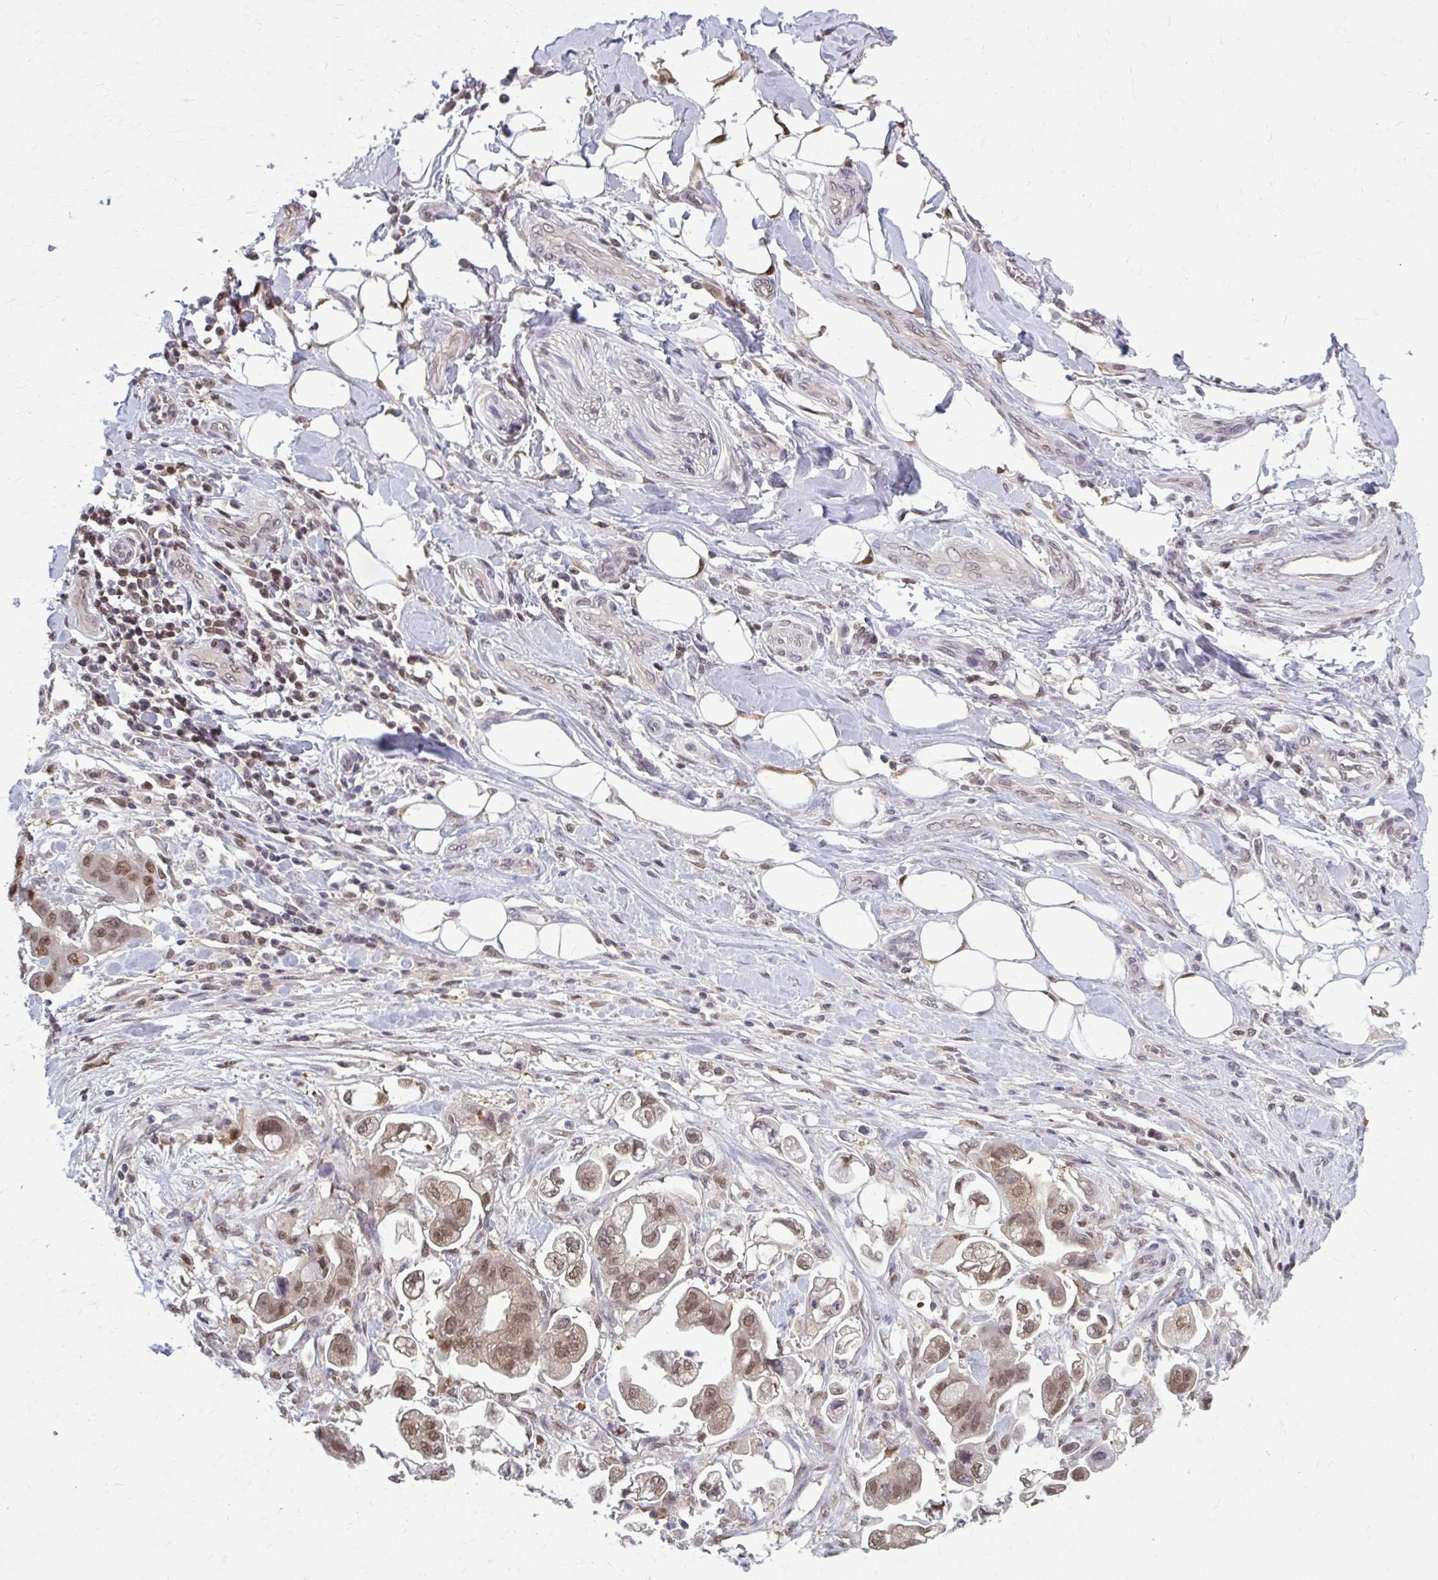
{"staining": {"intensity": "moderate", "quantity": ">75%", "location": "nuclear"}, "tissue": "stomach cancer", "cell_type": "Tumor cells", "image_type": "cancer", "snomed": [{"axis": "morphology", "description": "Adenocarcinoma, NOS"}, {"axis": "topography", "description": "Stomach"}], "caption": "Tumor cells reveal medium levels of moderate nuclear expression in about >75% of cells in adenocarcinoma (stomach).", "gene": "MDH1", "patient": {"sex": "male", "age": 62}}